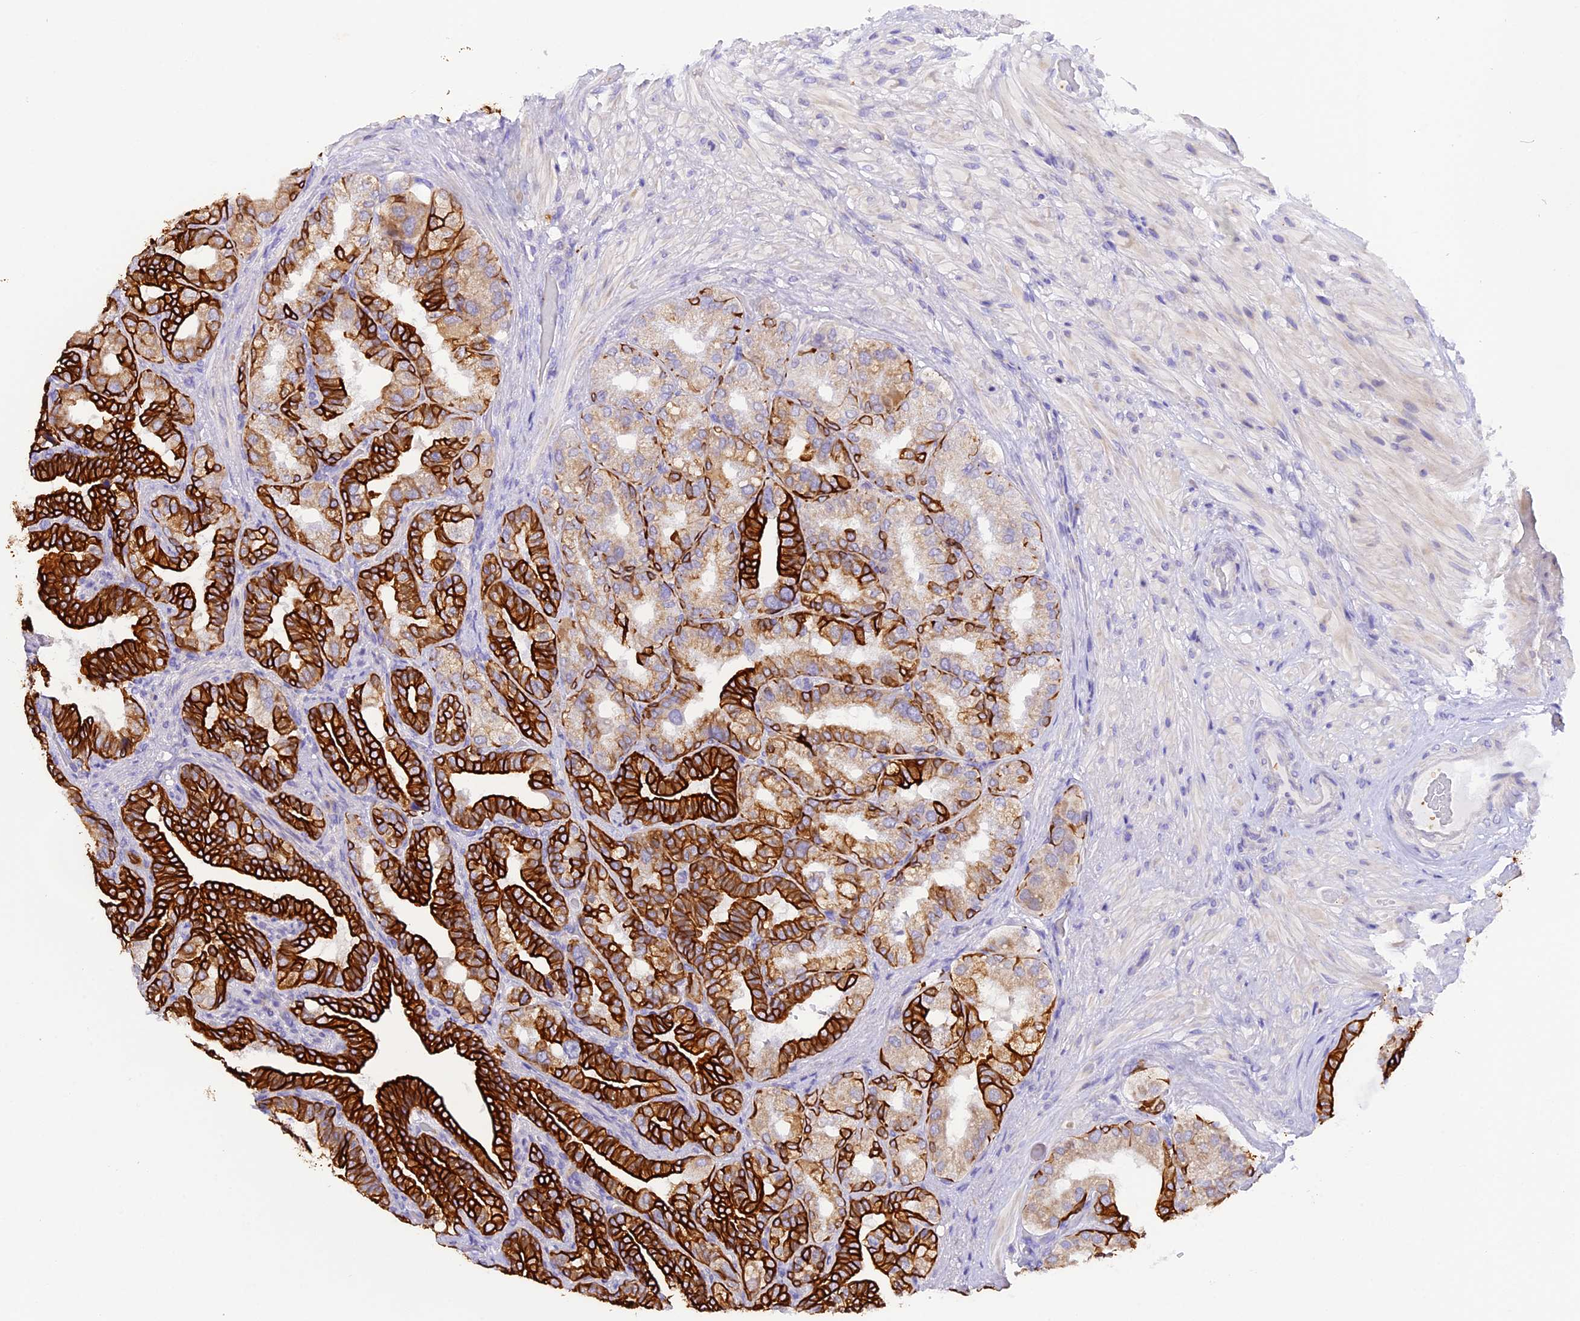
{"staining": {"intensity": "strong", "quantity": ">75%", "location": "cytoplasmic/membranous"}, "tissue": "seminal vesicle", "cell_type": "Glandular cells", "image_type": "normal", "snomed": [{"axis": "morphology", "description": "Normal tissue, NOS"}, {"axis": "topography", "description": "Seminal veicle"}, {"axis": "topography", "description": "Peripheral nerve tissue"}], "caption": "A high amount of strong cytoplasmic/membranous expression is appreciated in approximately >75% of glandular cells in normal seminal vesicle. Nuclei are stained in blue.", "gene": "PKIA", "patient": {"sex": "male", "age": 63}}